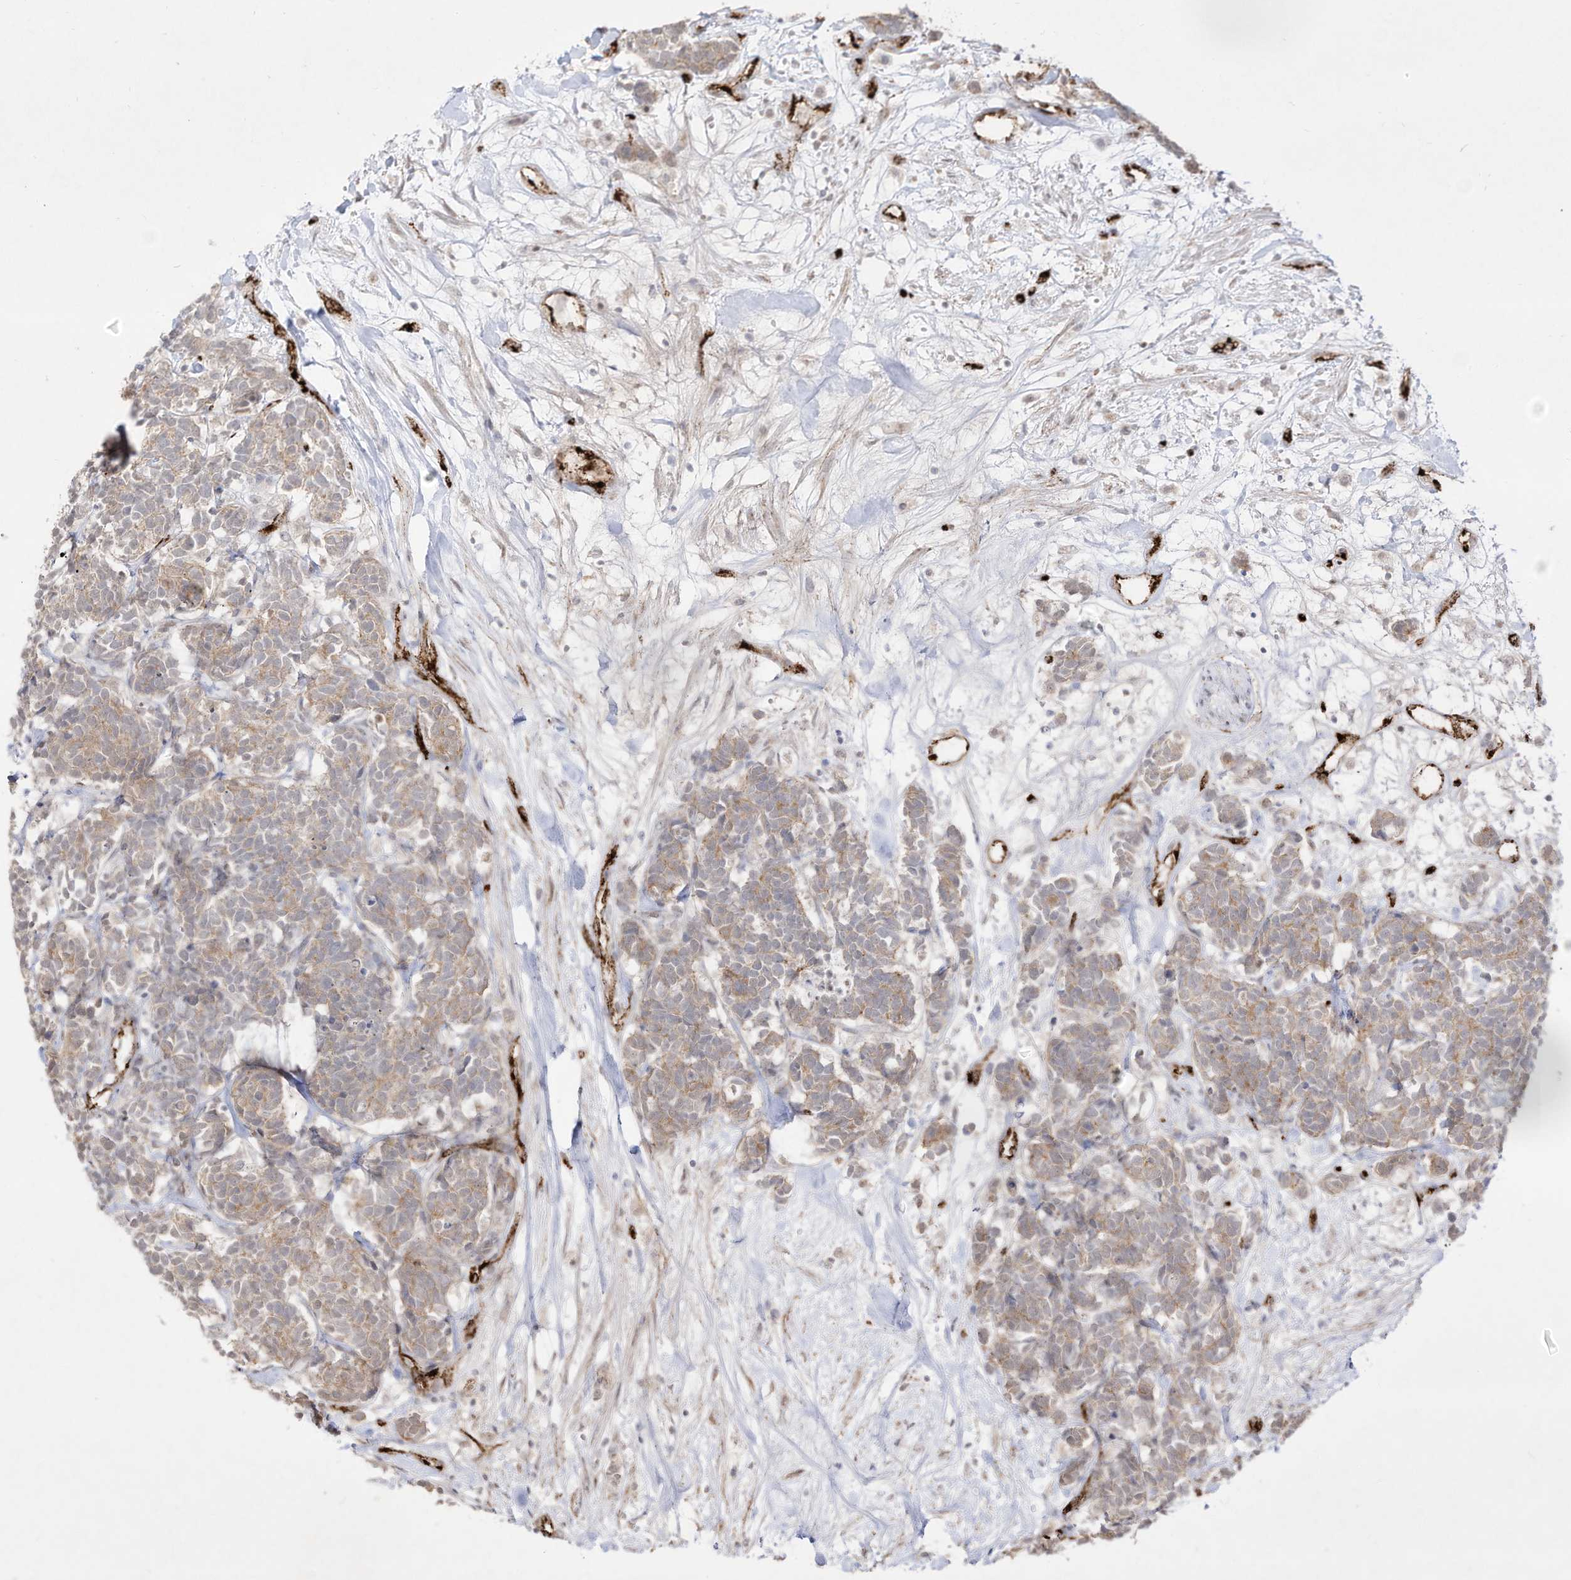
{"staining": {"intensity": "weak", "quantity": "25%-75%", "location": "cytoplasmic/membranous"}, "tissue": "carcinoid", "cell_type": "Tumor cells", "image_type": "cancer", "snomed": [{"axis": "morphology", "description": "Carcinoma, NOS"}, {"axis": "morphology", "description": "Carcinoid, malignant, NOS"}, {"axis": "topography", "description": "Urinary bladder"}], "caption": "This photomicrograph shows IHC staining of carcinoid, with low weak cytoplasmic/membranous staining in about 25%-75% of tumor cells.", "gene": "ZGRF1", "patient": {"sex": "male", "age": 57}}